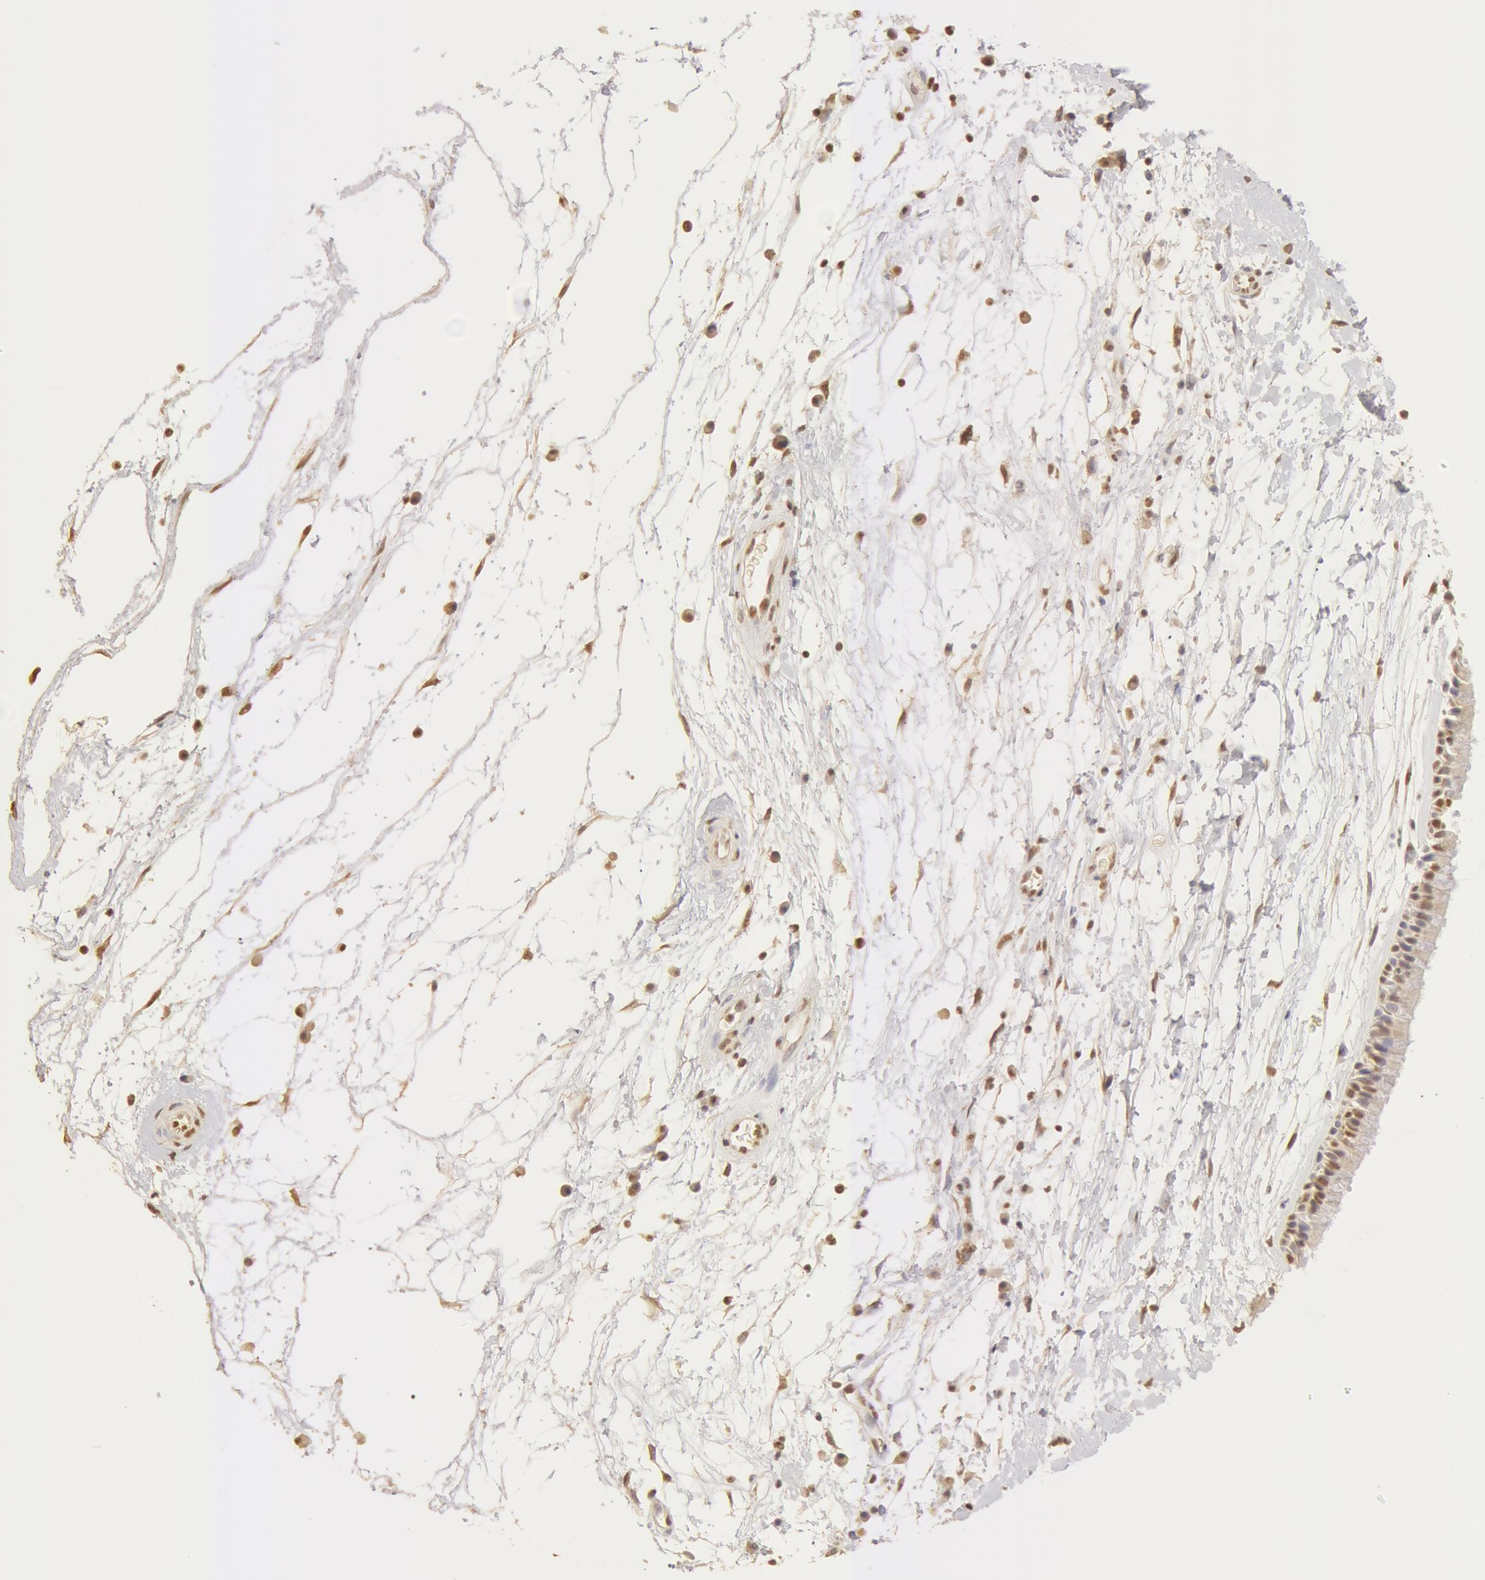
{"staining": {"intensity": "moderate", "quantity": ">75%", "location": "nuclear"}, "tissue": "nasopharynx", "cell_type": "Respiratory epithelial cells", "image_type": "normal", "snomed": [{"axis": "morphology", "description": "Normal tissue, NOS"}, {"axis": "topography", "description": "Nasopharynx"}], "caption": "A high-resolution micrograph shows IHC staining of unremarkable nasopharynx, which shows moderate nuclear staining in about >75% of respiratory epithelial cells.", "gene": "SNRNP70", "patient": {"sex": "male", "age": 13}}